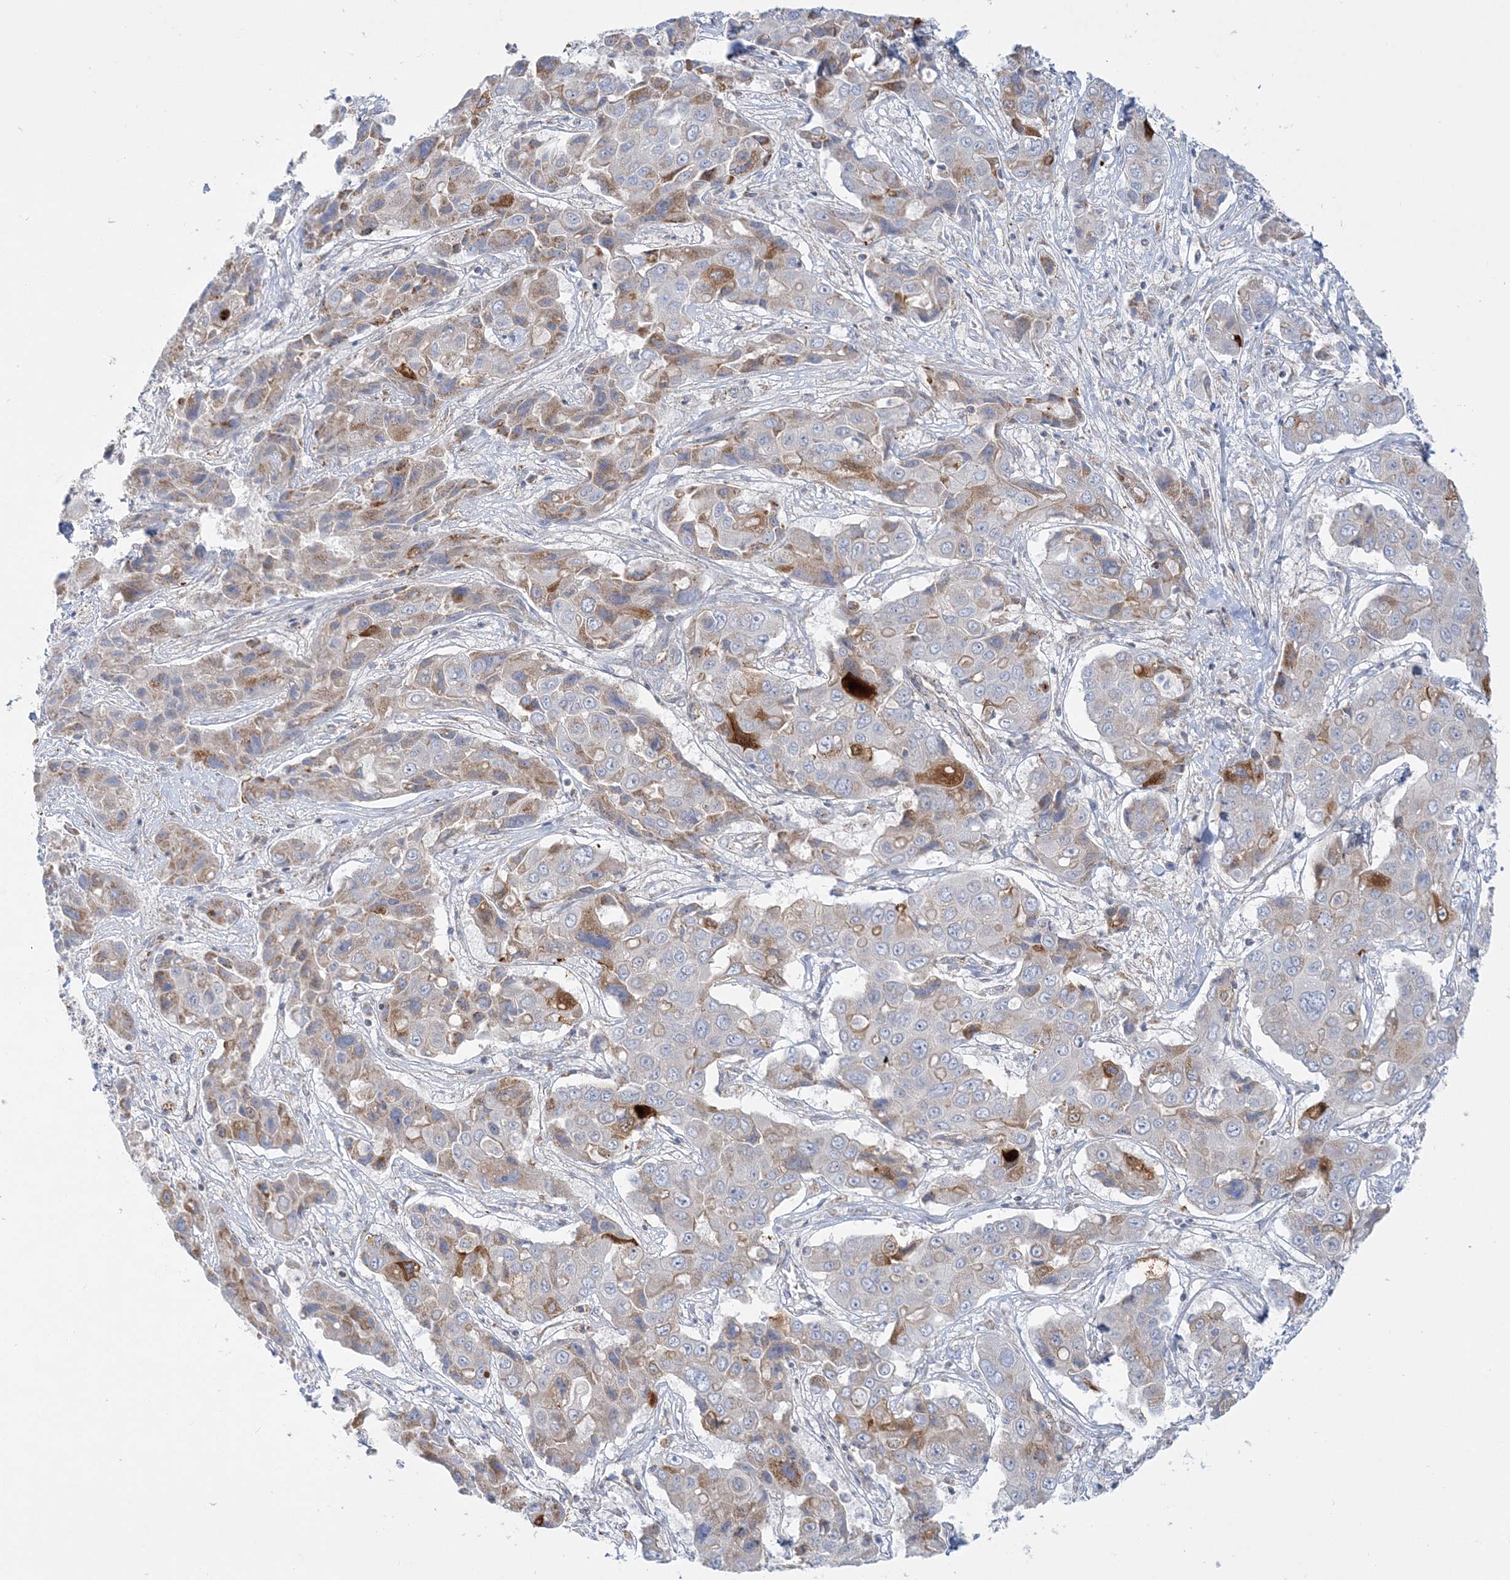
{"staining": {"intensity": "moderate", "quantity": "<25%", "location": "cytoplasmic/membranous"}, "tissue": "liver cancer", "cell_type": "Tumor cells", "image_type": "cancer", "snomed": [{"axis": "morphology", "description": "Cholangiocarcinoma"}, {"axis": "topography", "description": "Liver"}], "caption": "Tumor cells show low levels of moderate cytoplasmic/membranous expression in approximately <25% of cells in liver cholangiocarcinoma.", "gene": "TBC1D14", "patient": {"sex": "male", "age": 67}}